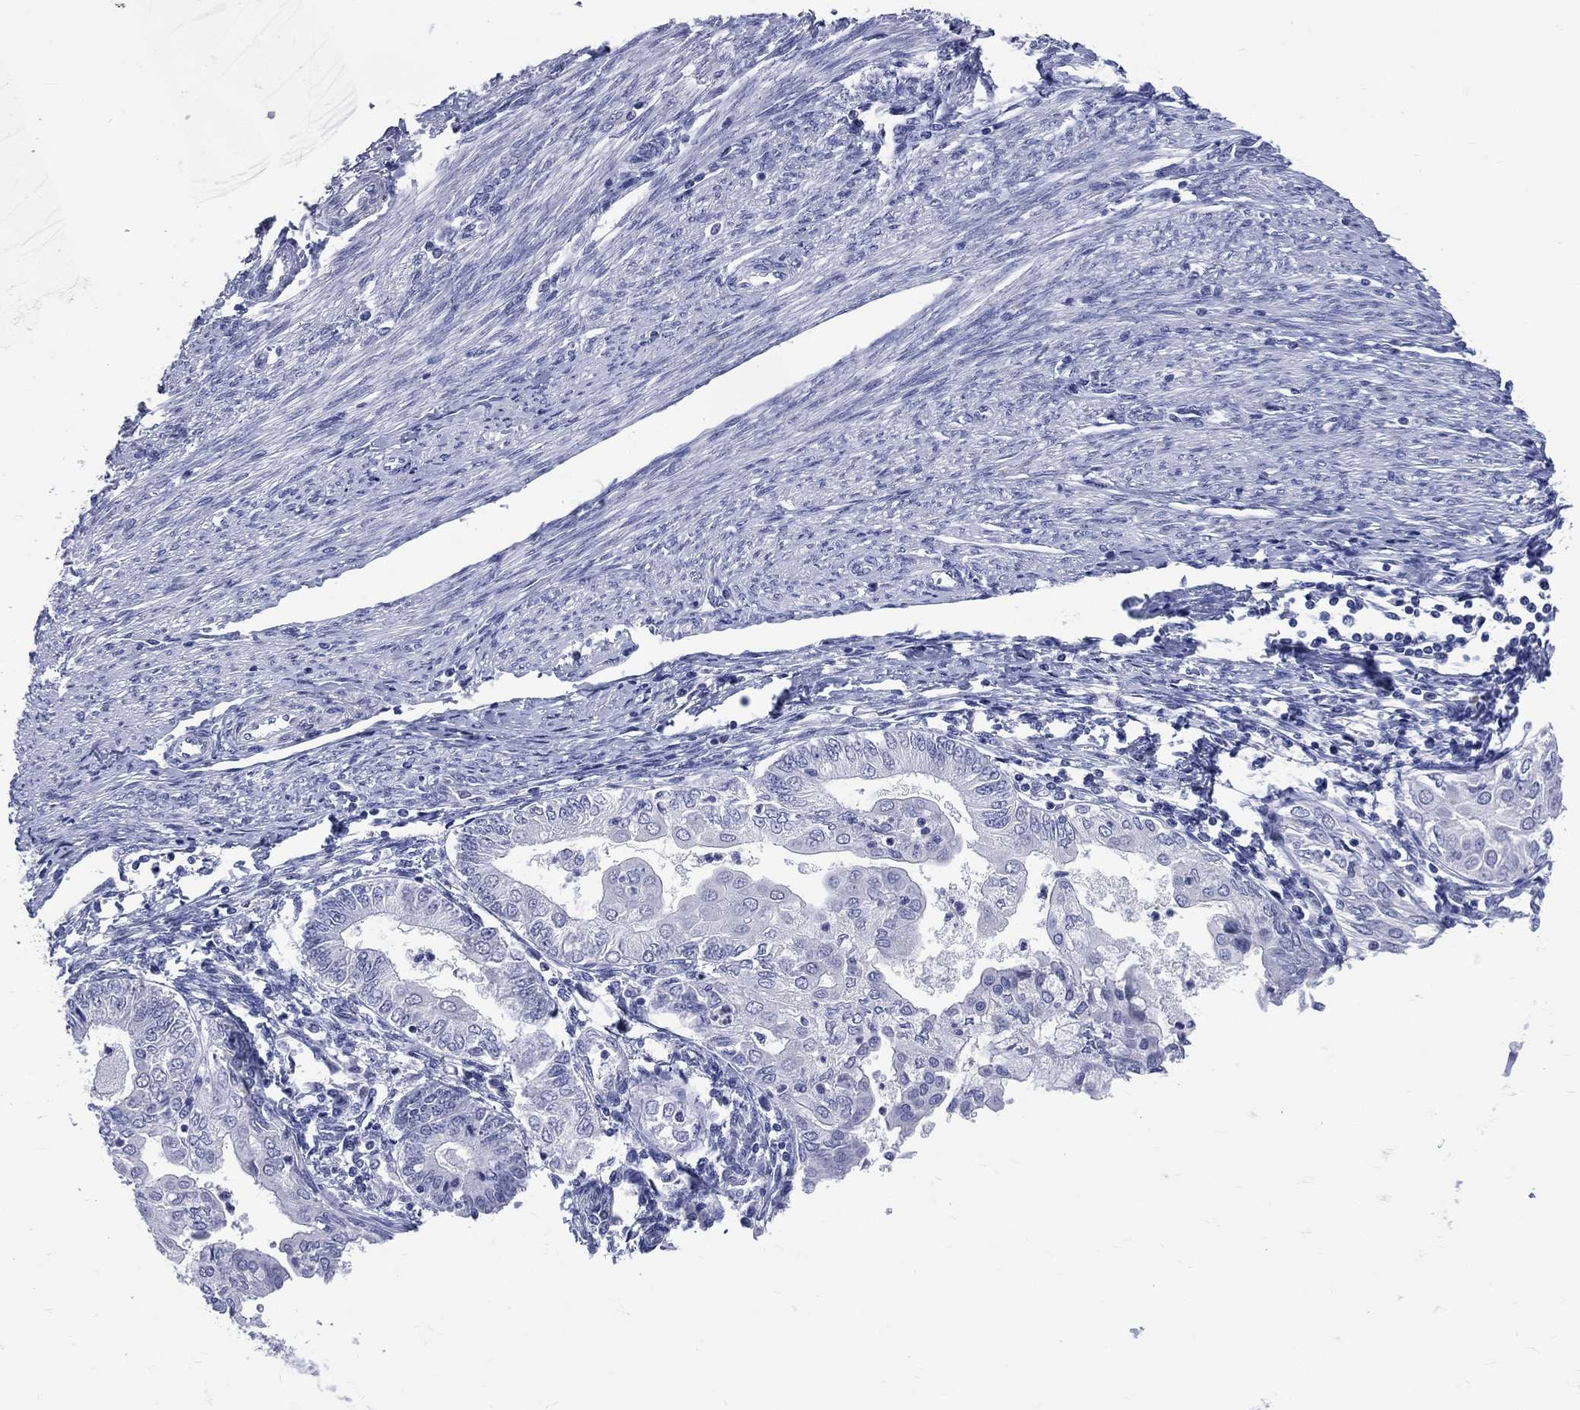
{"staining": {"intensity": "negative", "quantity": "none", "location": "none"}, "tissue": "endometrial cancer", "cell_type": "Tumor cells", "image_type": "cancer", "snomed": [{"axis": "morphology", "description": "Adenocarcinoma, NOS"}, {"axis": "topography", "description": "Endometrium"}], "caption": "Endometrial cancer (adenocarcinoma) was stained to show a protein in brown. There is no significant expression in tumor cells.", "gene": "MLLT10", "patient": {"sex": "female", "age": 68}}